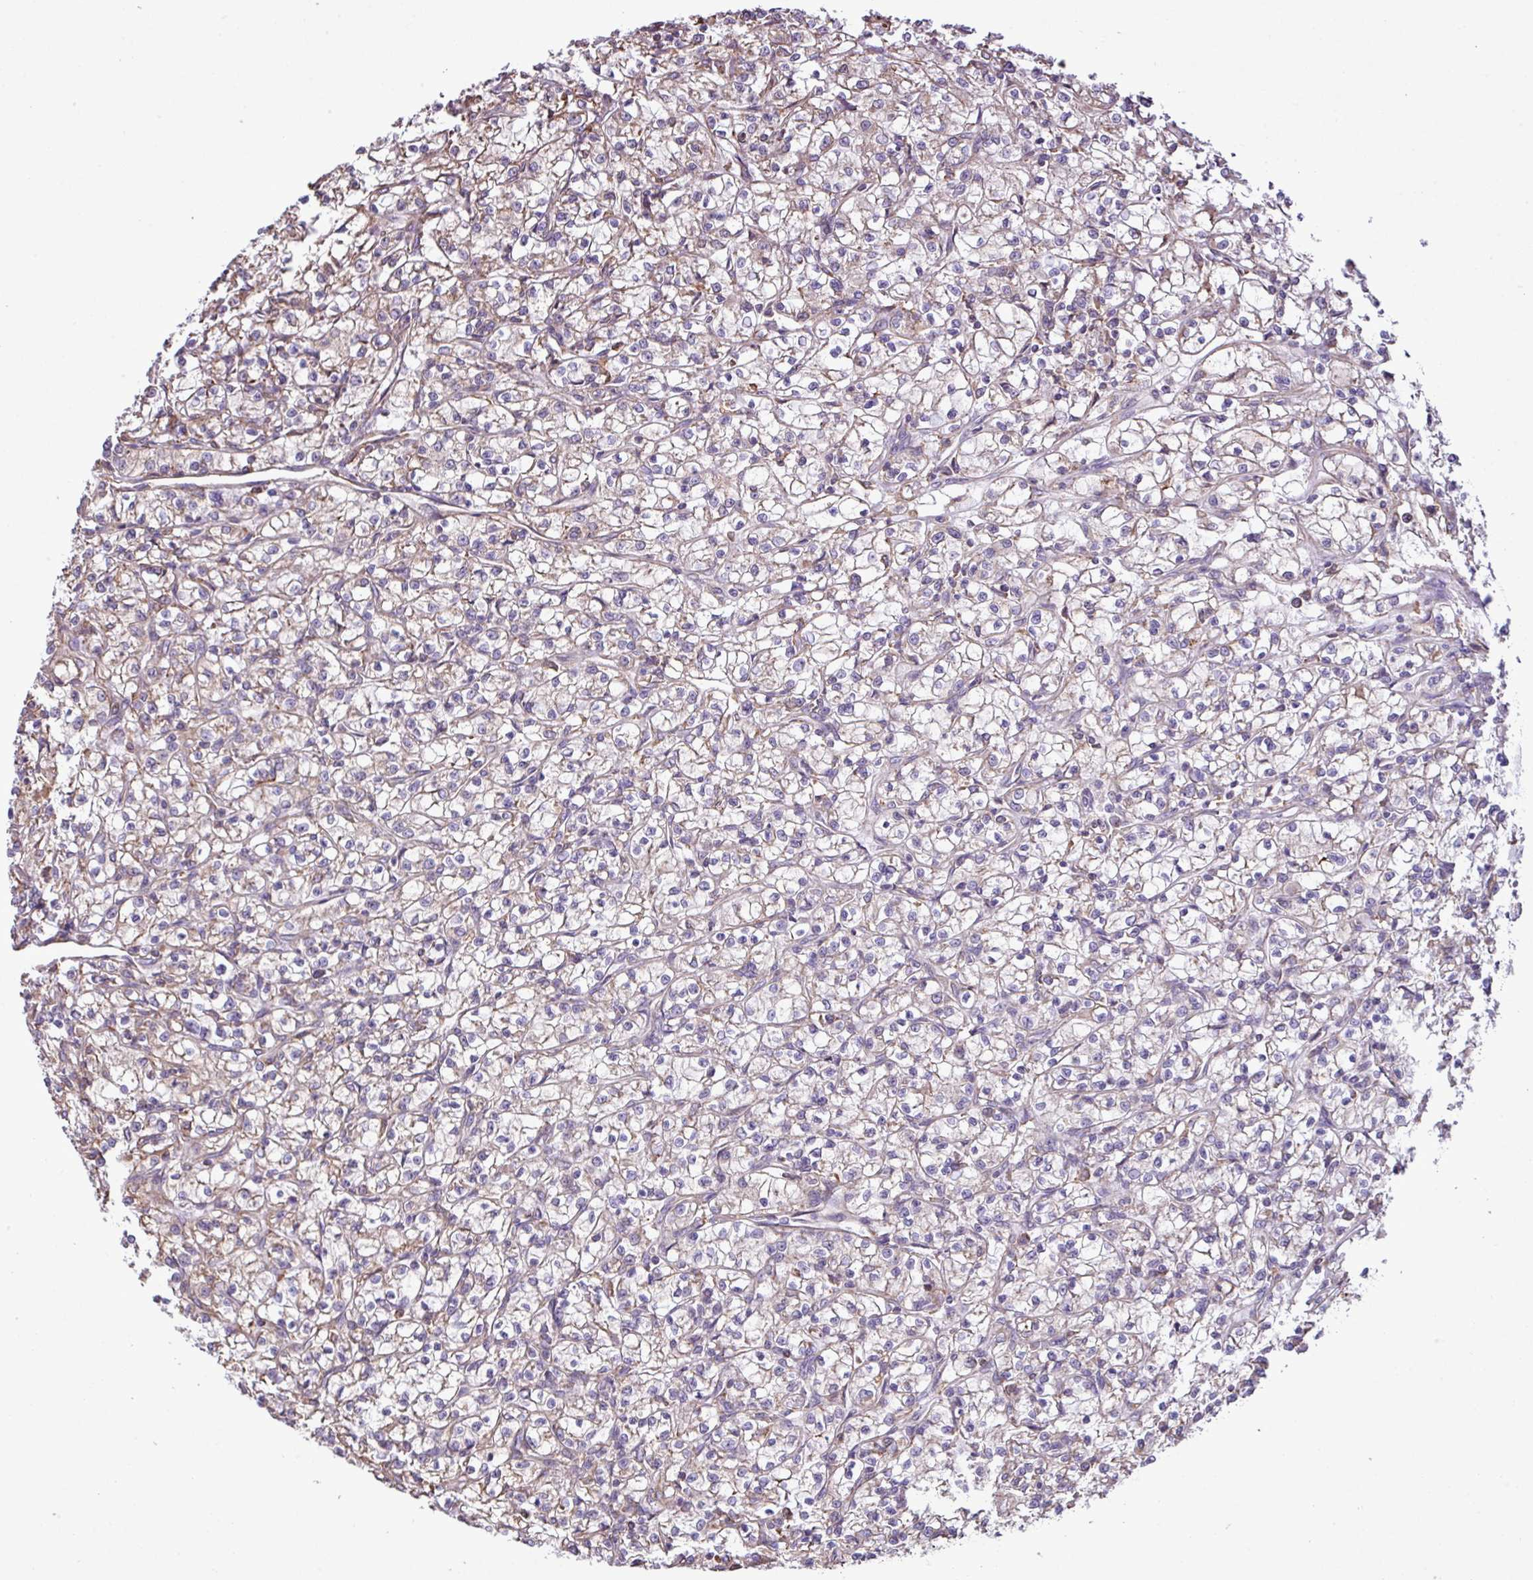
{"staining": {"intensity": "weak", "quantity": "<25%", "location": "cytoplasmic/membranous"}, "tissue": "renal cancer", "cell_type": "Tumor cells", "image_type": "cancer", "snomed": [{"axis": "morphology", "description": "Adenocarcinoma, NOS"}, {"axis": "topography", "description": "Kidney"}], "caption": "Photomicrograph shows no protein expression in tumor cells of renal adenocarcinoma tissue.", "gene": "ZSCAN5A", "patient": {"sex": "female", "age": 59}}